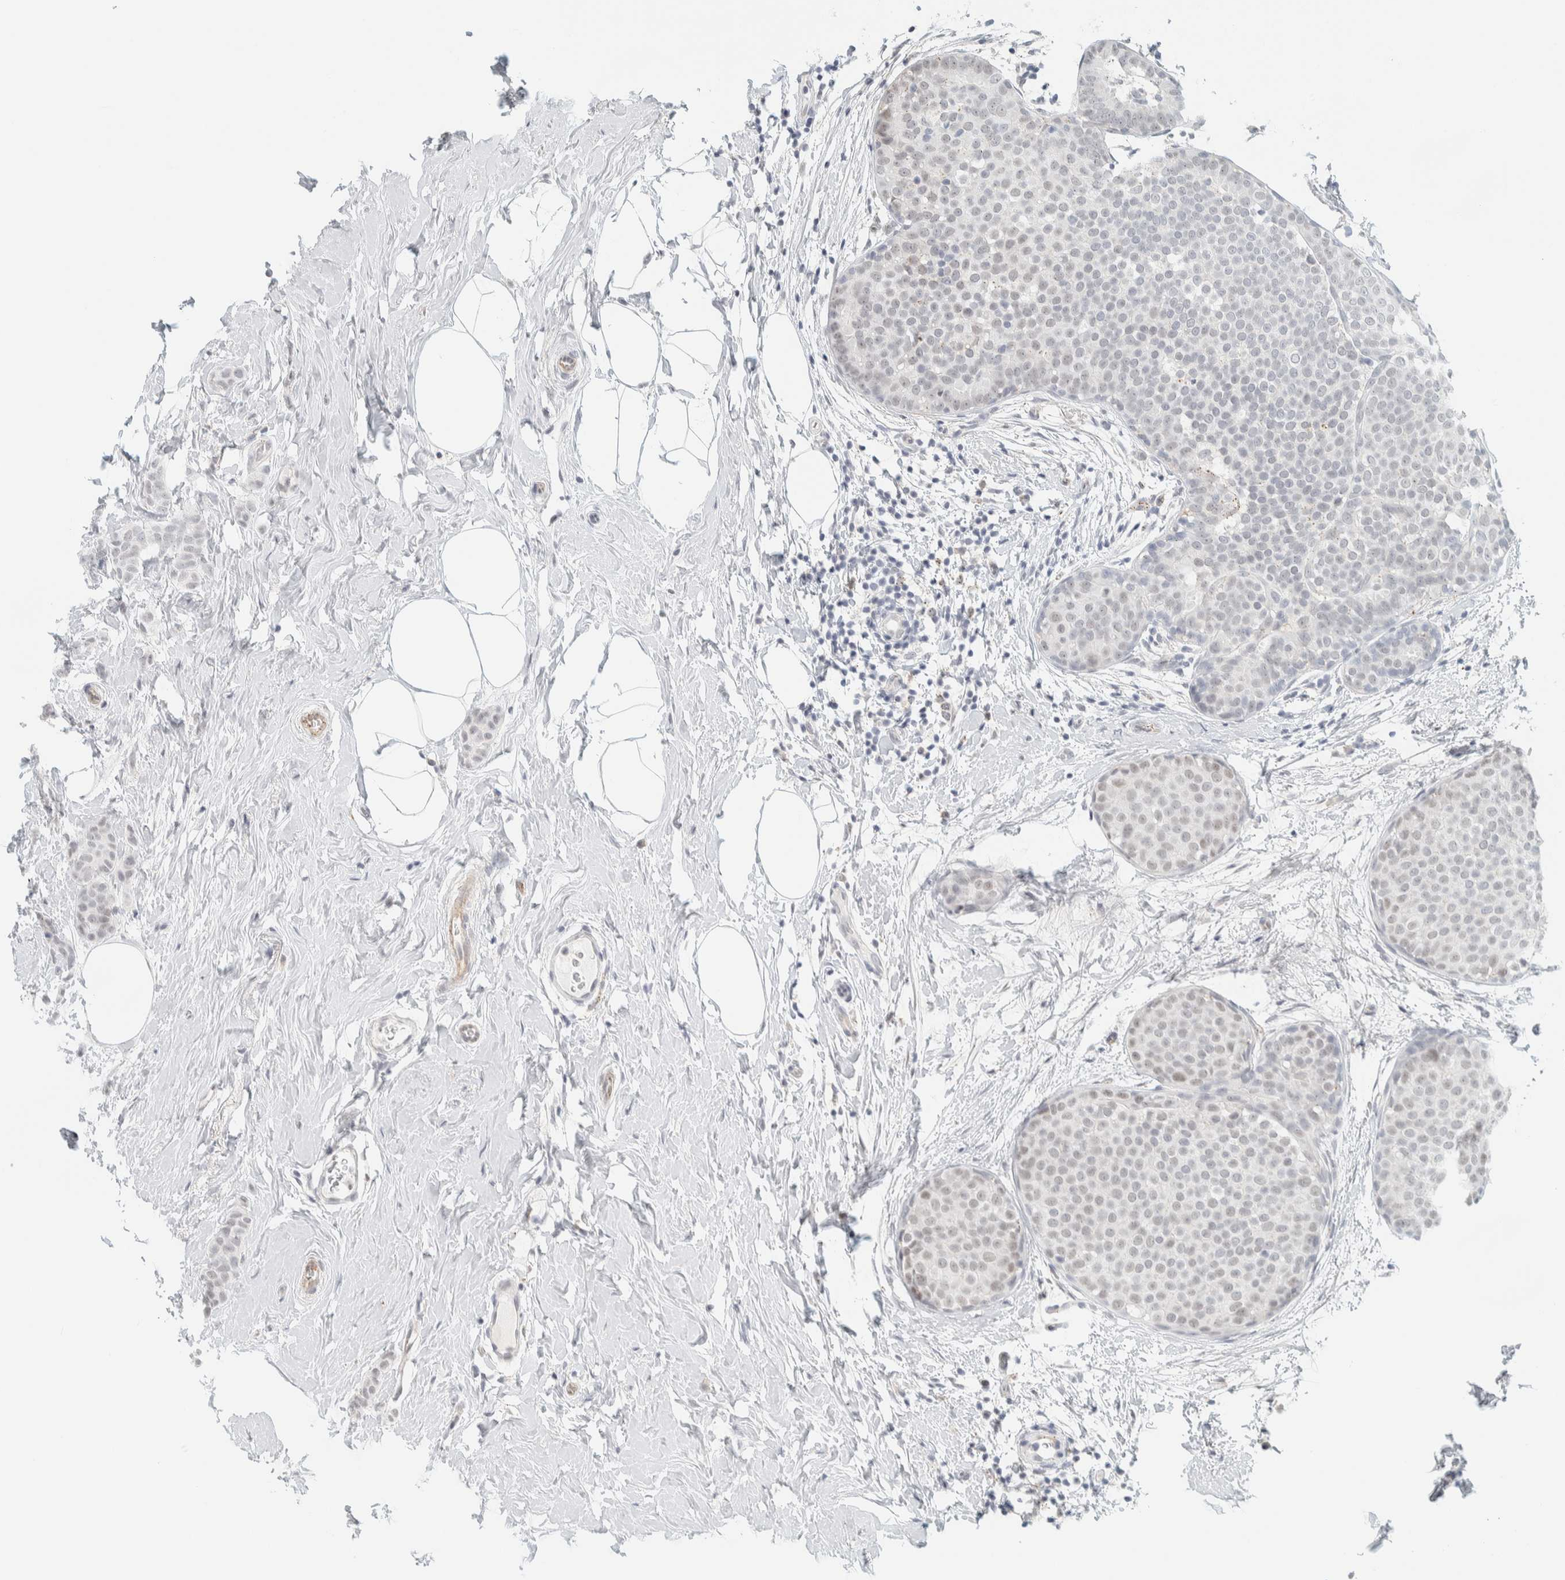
{"staining": {"intensity": "negative", "quantity": "none", "location": "none"}, "tissue": "breast cancer", "cell_type": "Tumor cells", "image_type": "cancer", "snomed": [{"axis": "morphology", "description": "Lobular carcinoma, in situ"}, {"axis": "morphology", "description": "Lobular carcinoma"}, {"axis": "topography", "description": "Breast"}], "caption": "Immunohistochemistry (IHC) micrograph of human breast cancer stained for a protein (brown), which shows no positivity in tumor cells.", "gene": "CDH17", "patient": {"sex": "female", "age": 41}}